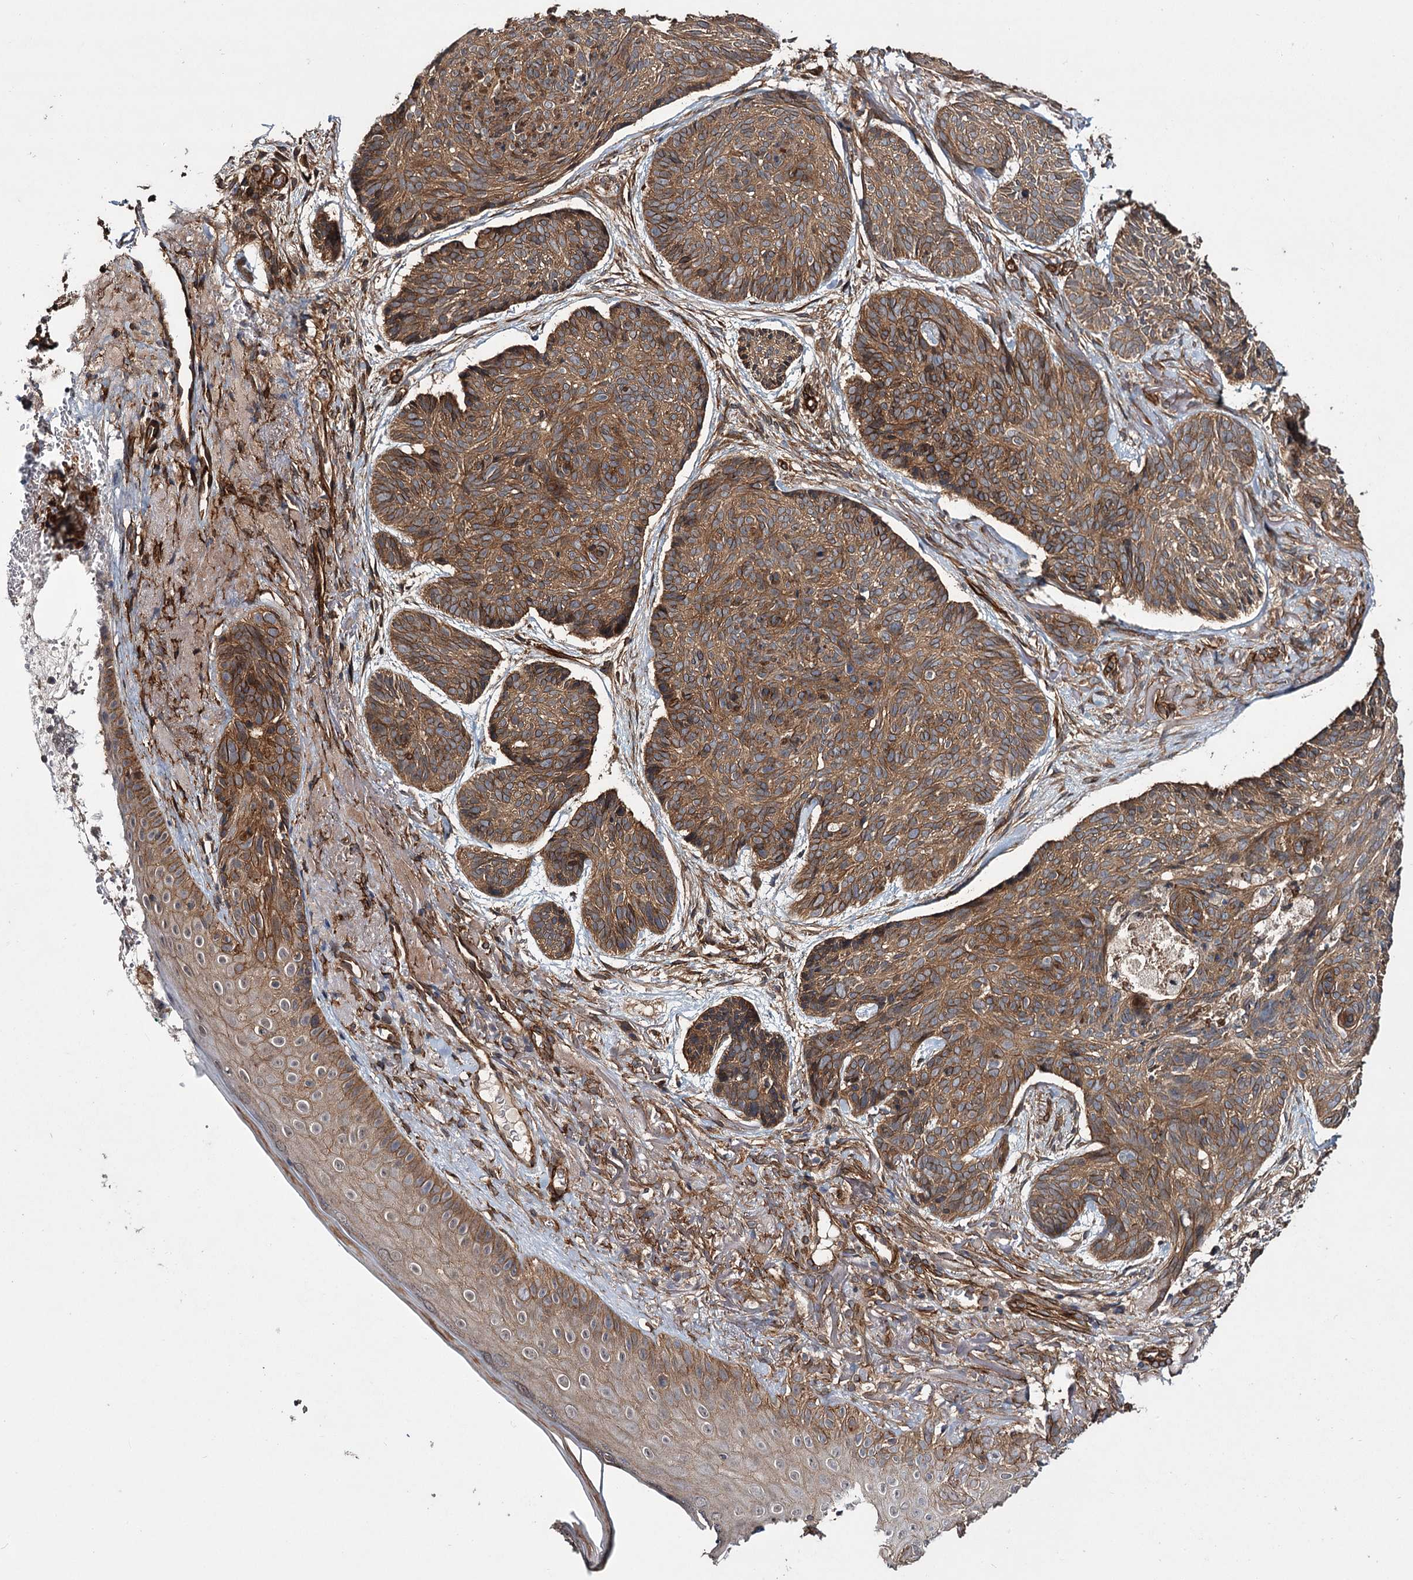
{"staining": {"intensity": "moderate", "quantity": ">75%", "location": "cytoplasmic/membranous"}, "tissue": "skin cancer", "cell_type": "Tumor cells", "image_type": "cancer", "snomed": [{"axis": "morphology", "description": "Normal tissue, NOS"}, {"axis": "morphology", "description": "Basal cell carcinoma"}, {"axis": "topography", "description": "Skin"}], "caption": "Skin cancer was stained to show a protein in brown. There is medium levels of moderate cytoplasmic/membranous staining in about >75% of tumor cells.", "gene": "MYO1C", "patient": {"sex": "male", "age": 66}}